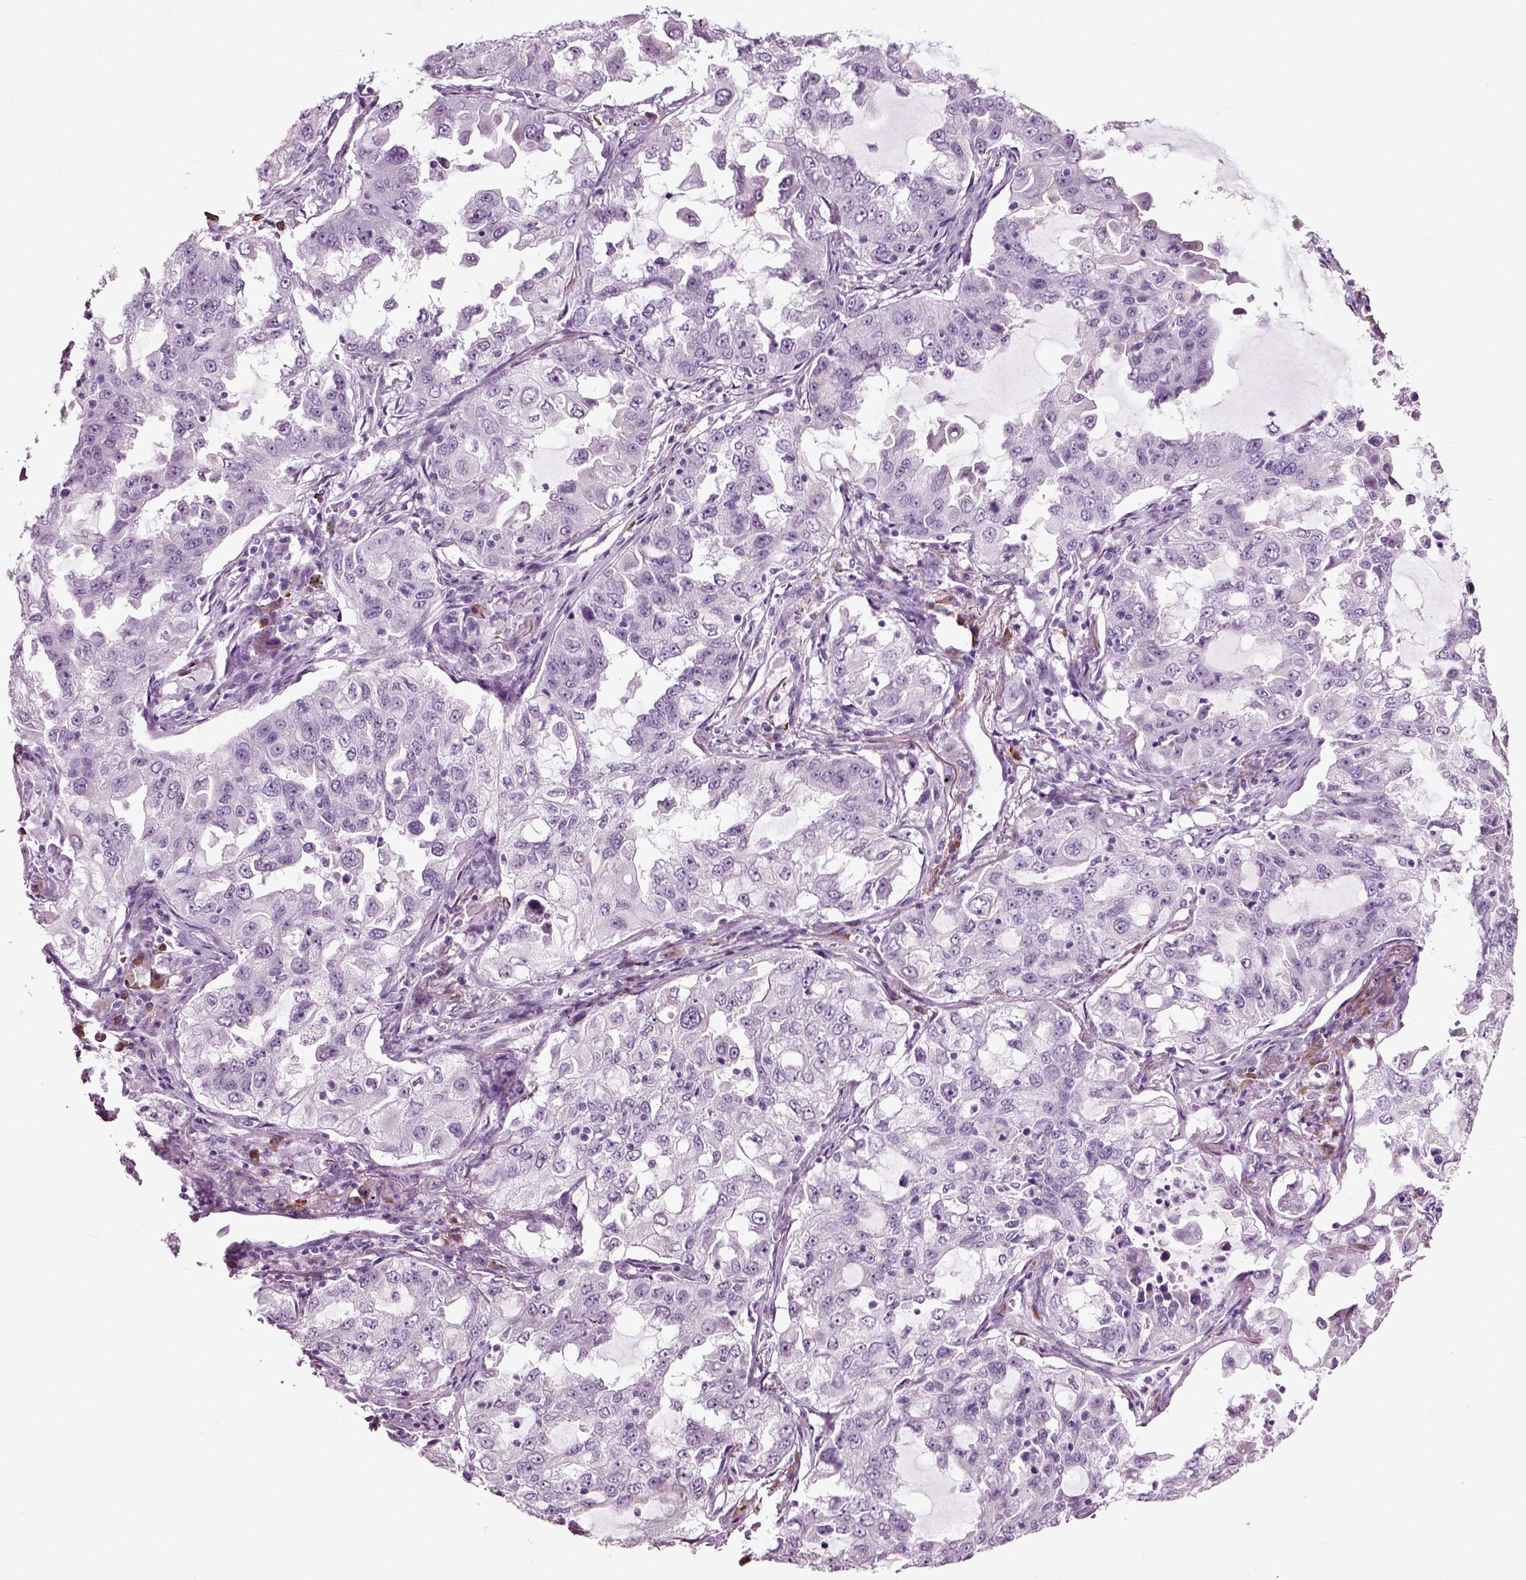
{"staining": {"intensity": "negative", "quantity": "none", "location": "none"}, "tissue": "lung cancer", "cell_type": "Tumor cells", "image_type": "cancer", "snomed": [{"axis": "morphology", "description": "Adenocarcinoma, NOS"}, {"axis": "topography", "description": "Lung"}], "caption": "Immunohistochemical staining of lung adenocarcinoma shows no significant positivity in tumor cells.", "gene": "SLC26A8", "patient": {"sex": "female", "age": 61}}